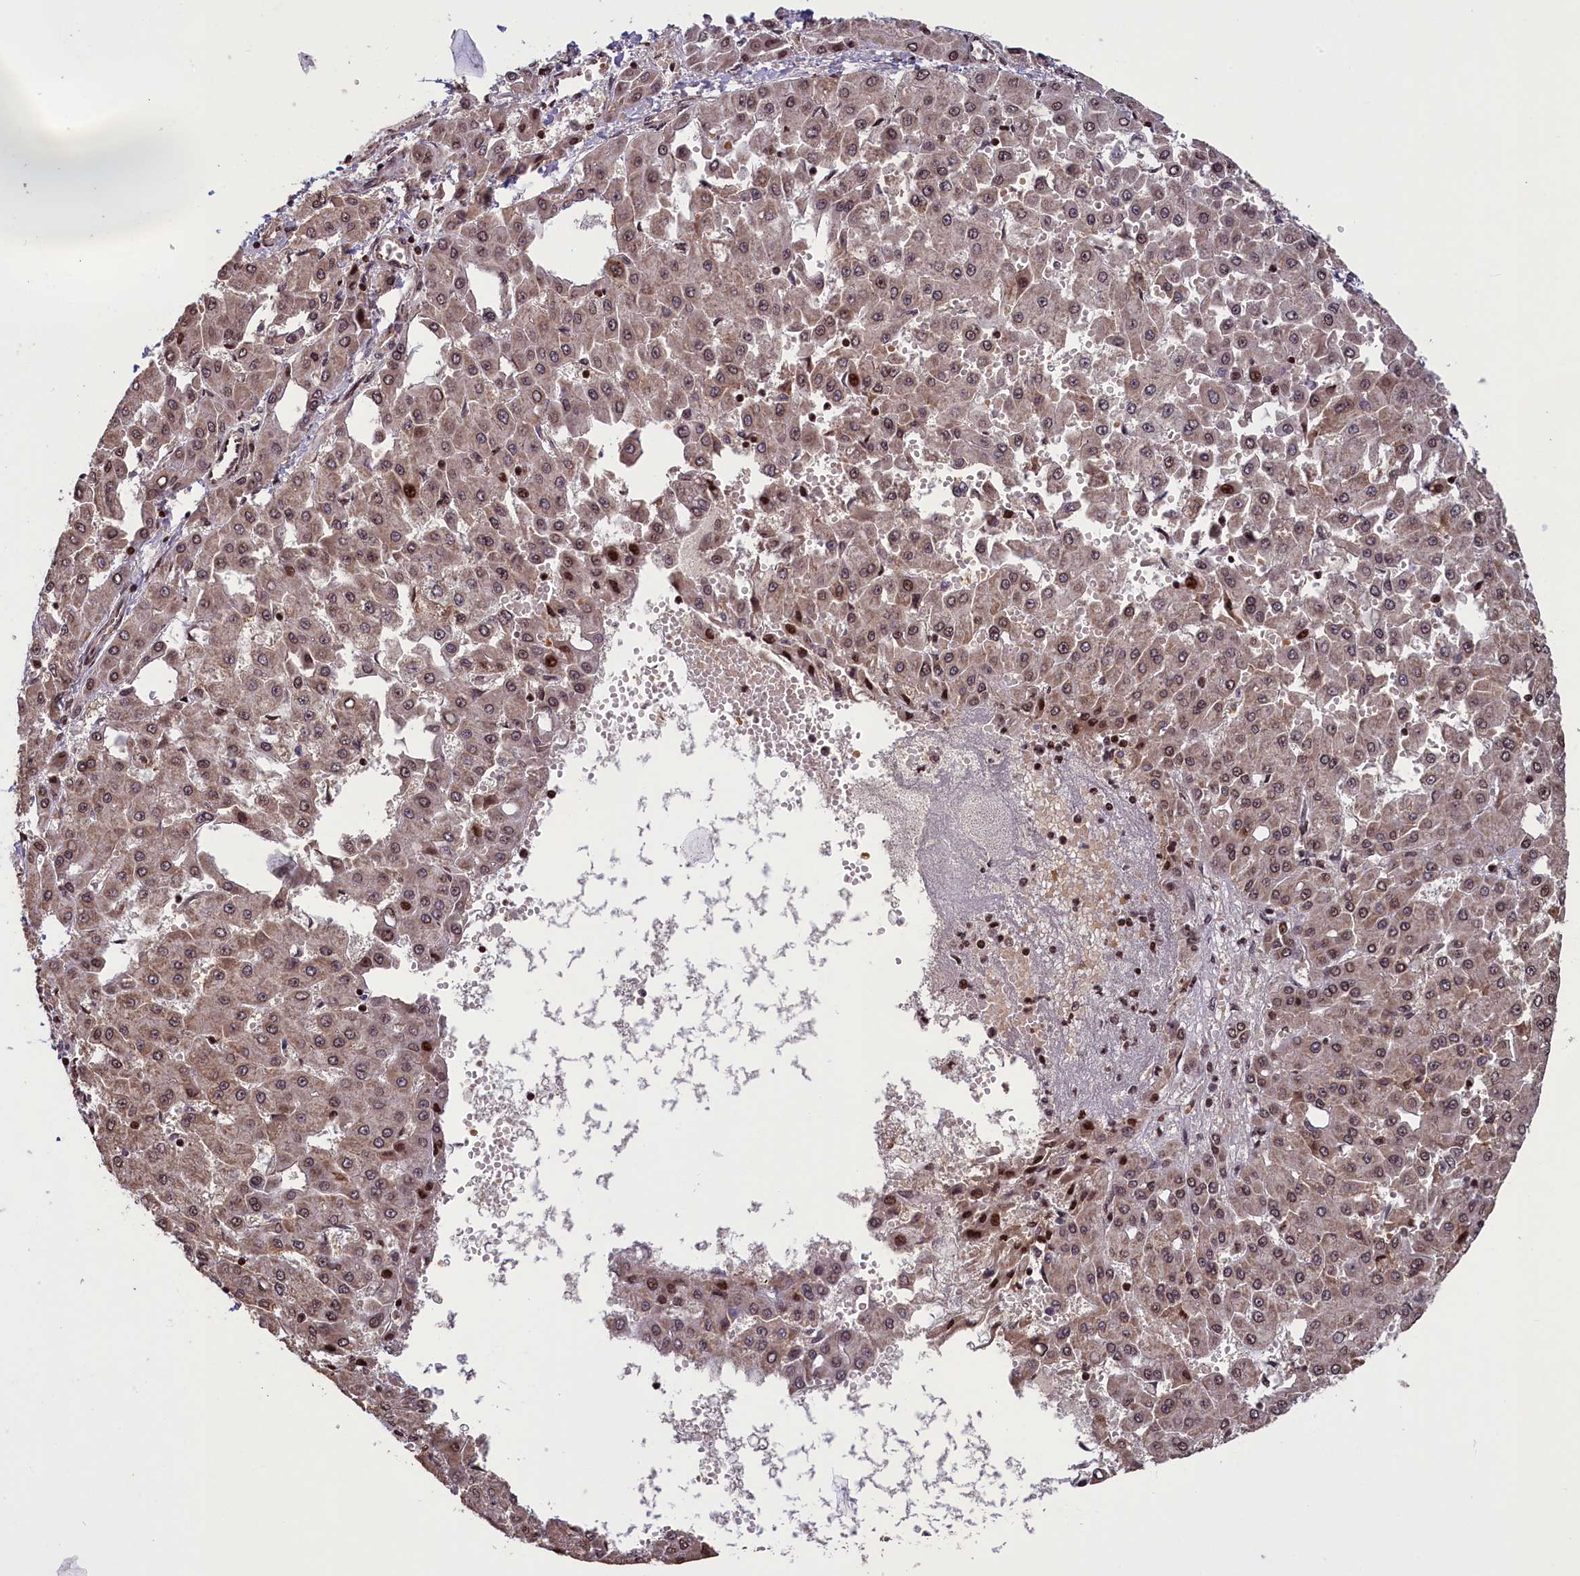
{"staining": {"intensity": "weak", "quantity": "25%-75%", "location": "cytoplasmic/membranous,nuclear"}, "tissue": "liver cancer", "cell_type": "Tumor cells", "image_type": "cancer", "snomed": [{"axis": "morphology", "description": "Carcinoma, Hepatocellular, NOS"}, {"axis": "topography", "description": "Liver"}], "caption": "Liver cancer stained for a protein (brown) demonstrates weak cytoplasmic/membranous and nuclear positive staining in about 25%-75% of tumor cells.", "gene": "NUBP1", "patient": {"sex": "male", "age": 47}}